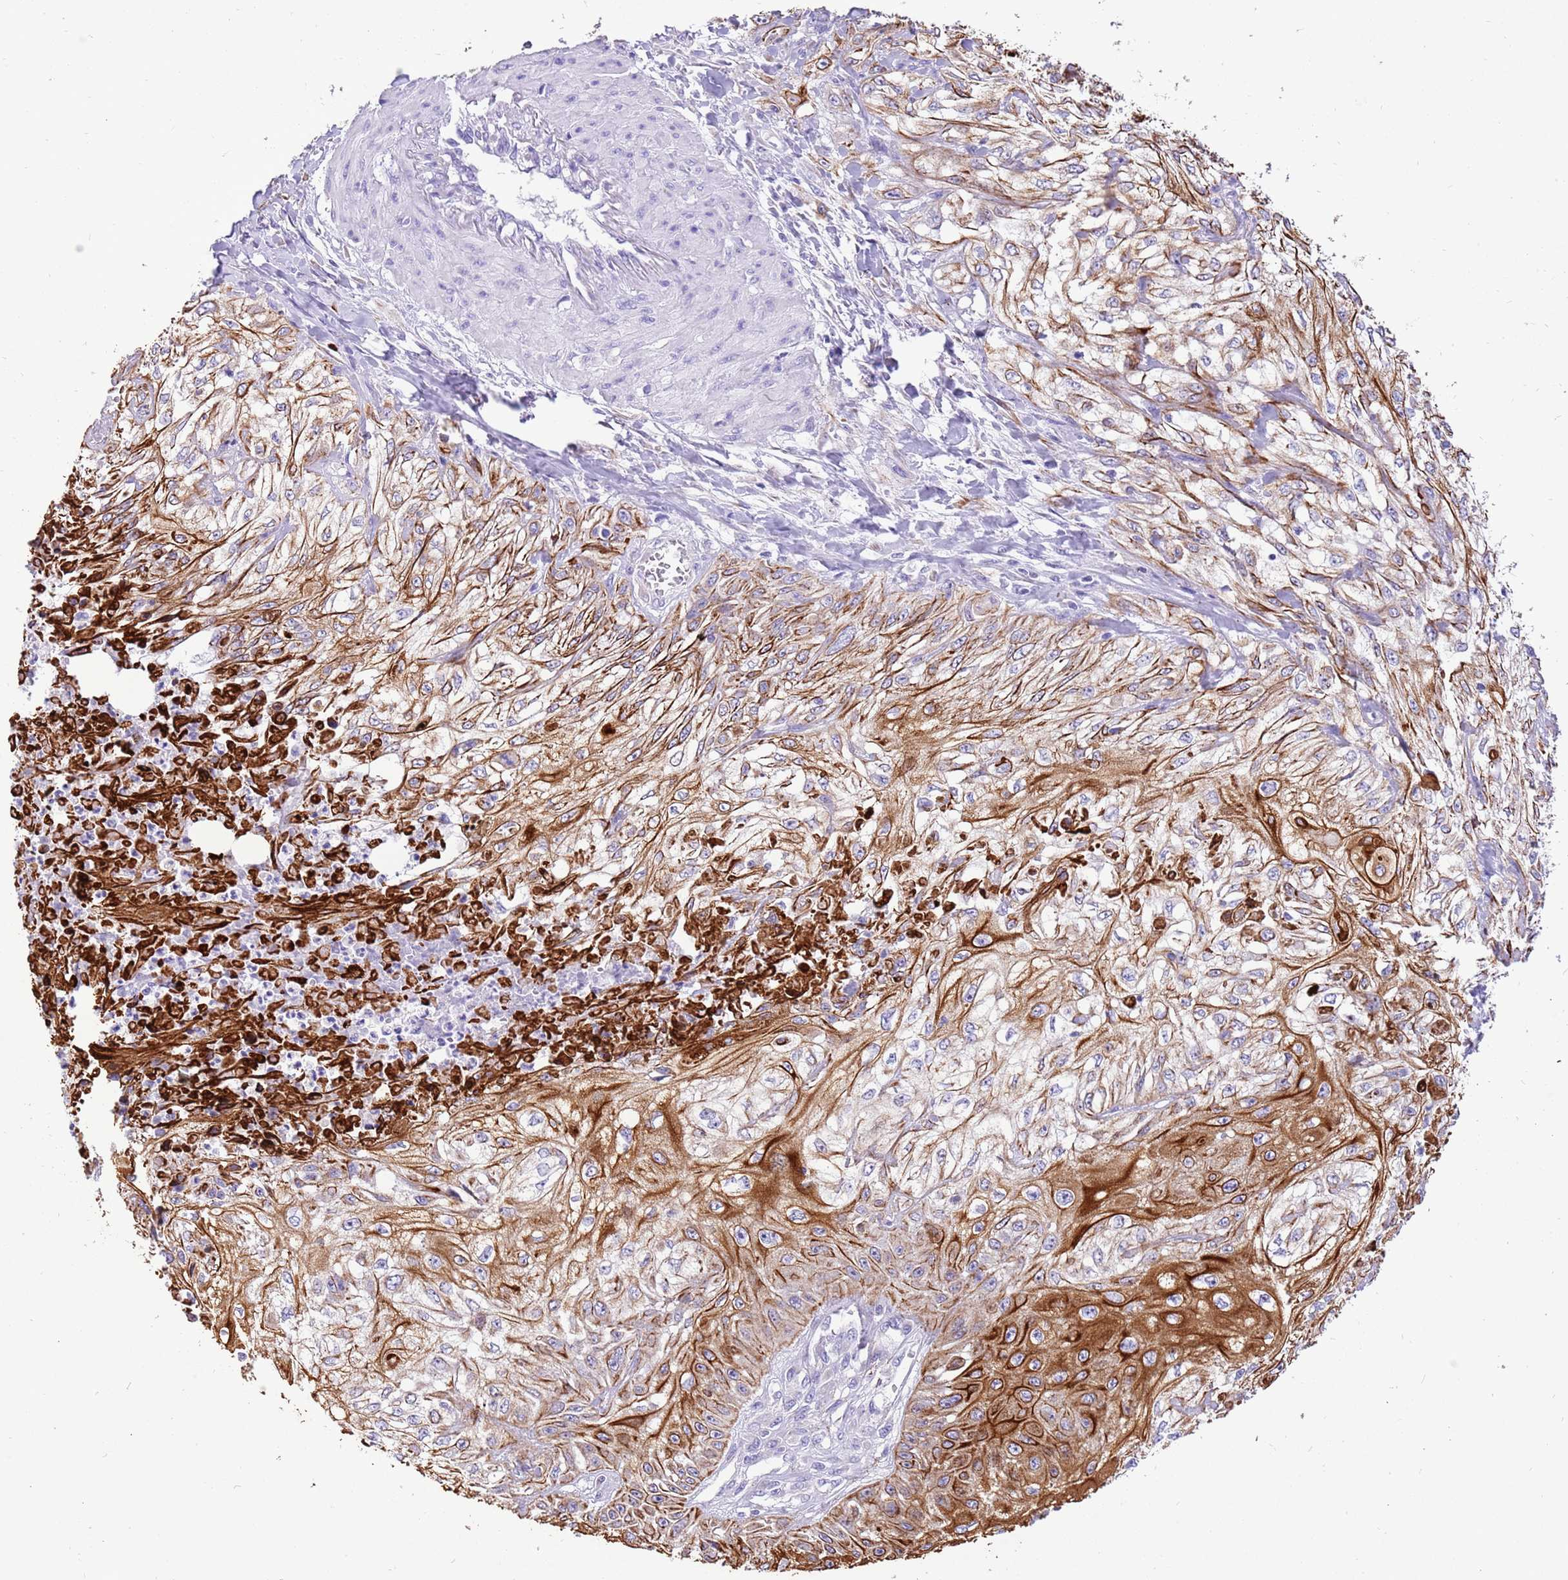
{"staining": {"intensity": "strong", "quantity": ">75%", "location": "cytoplasmic/membranous"}, "tissue": "skin cancer", "cell_type": "Tumor cells", "image_type": "cancer", "snomed": [{"axis": "morphology", "description": "Squamous cell carcinoma, NOS"}, {"axis": "morphology", "description": "Squamous cell carcinoma, metastatic, NOS"}, {"axis": "topography", "description": "Skin"}, {"axis": "topography", "description": "Lymph node"}], "caption": "Protein expression analysis of human metastatic squamous cell carcinoma (skin) reveals strong cytoplasmic/membranous staining in approximately >75% of tumor cells.", "gene": "R3HDM4", "patient": {"sex": "male", "age": 75}}